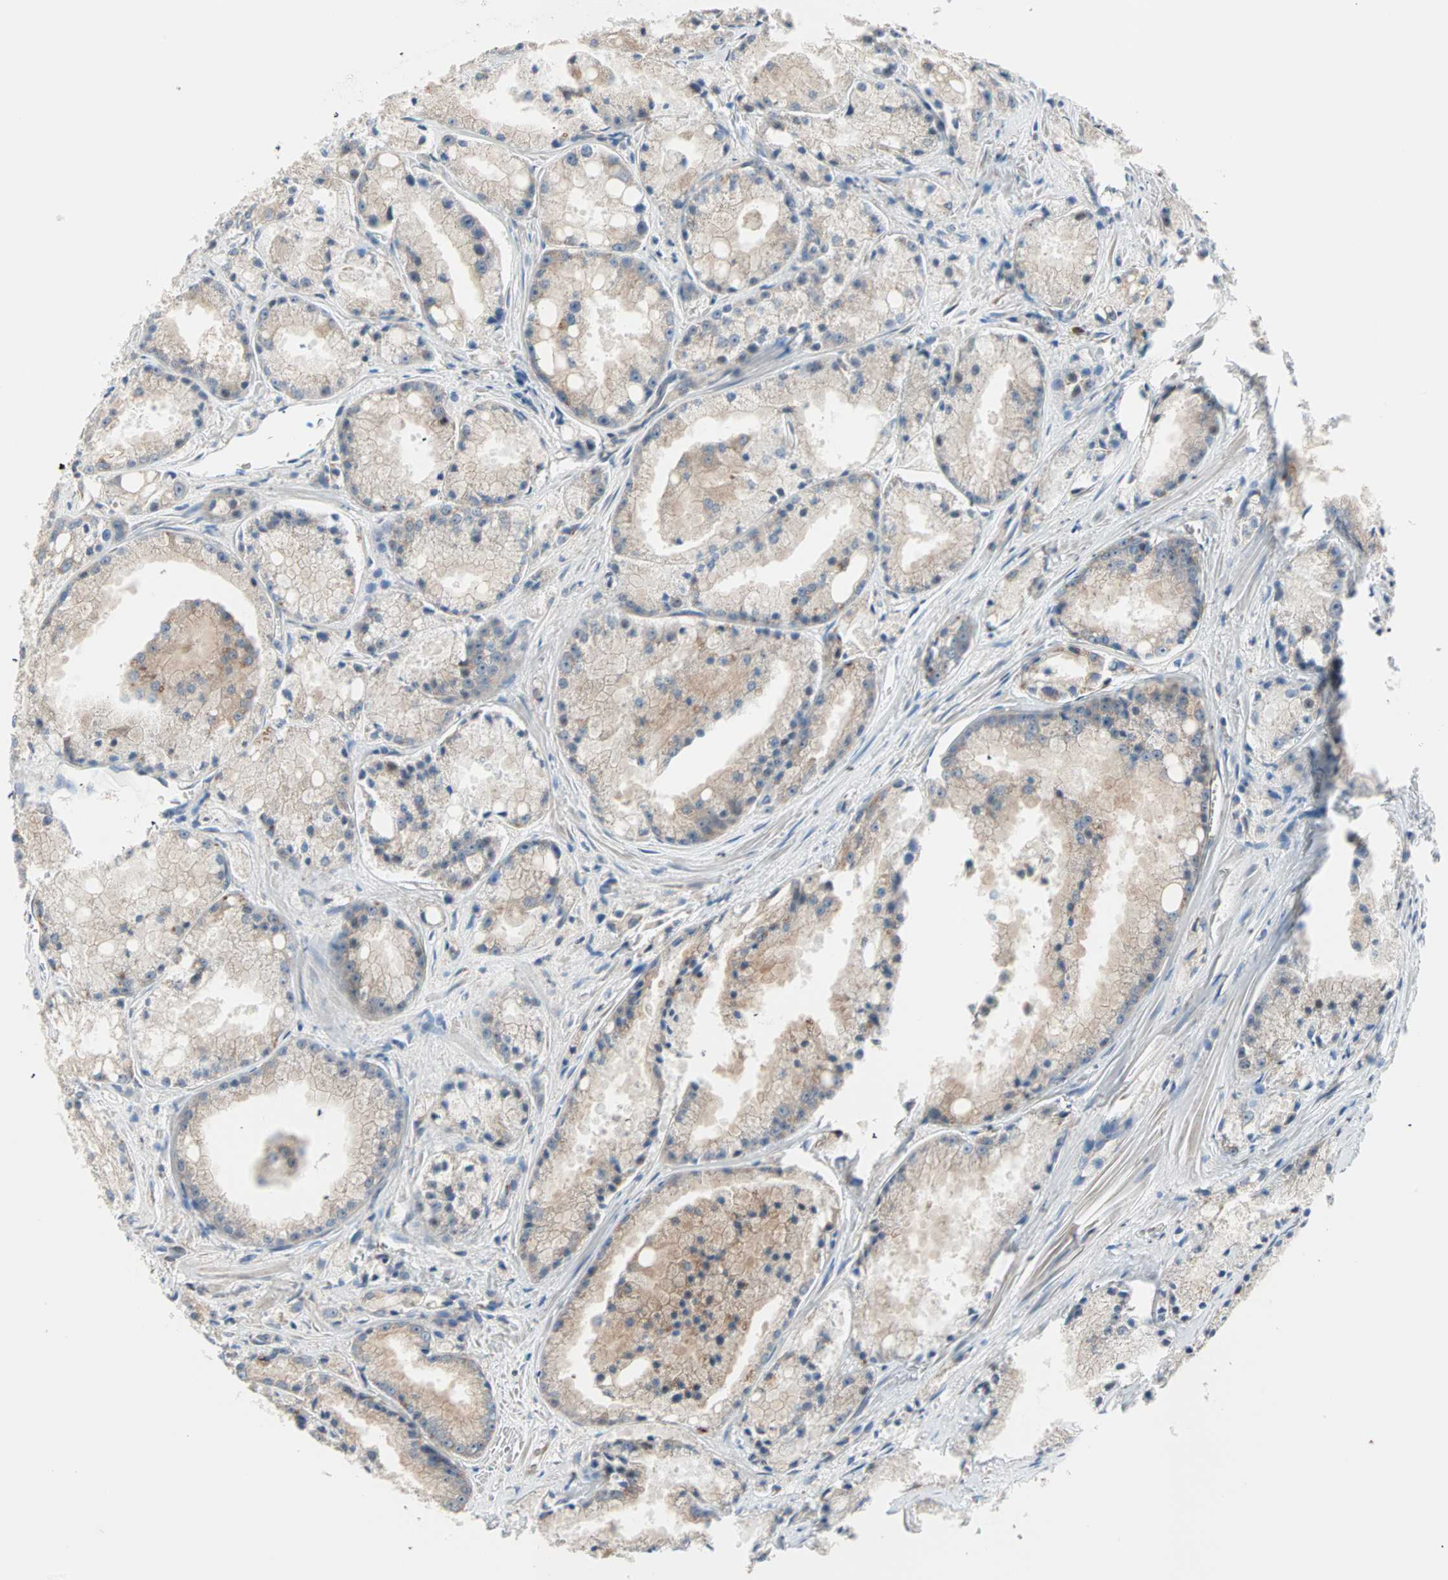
{"staining": {"intensity": "weak", "quantity": "25%-75%", "location": "cytoplasmic/membranous"}, "tissue": "prostate cancer", "cell_type": "Tumor cells", "image_type": "cancer", "snomed": [{"axis": "morphology", "description": "Adenocarcinoma, Low grade"}, {"axis": "topography", "description": "Prostate"}], "caption": "Immunohistochemistry image of human prostate cancer stained for a protein (brown), which demonstrates low levels of weak cytoplasmic/membranous expression in approximately 25%-75% of tumor cells.", "gene": "SAR1A", "patient": {"sex": "male", "age": 64}}